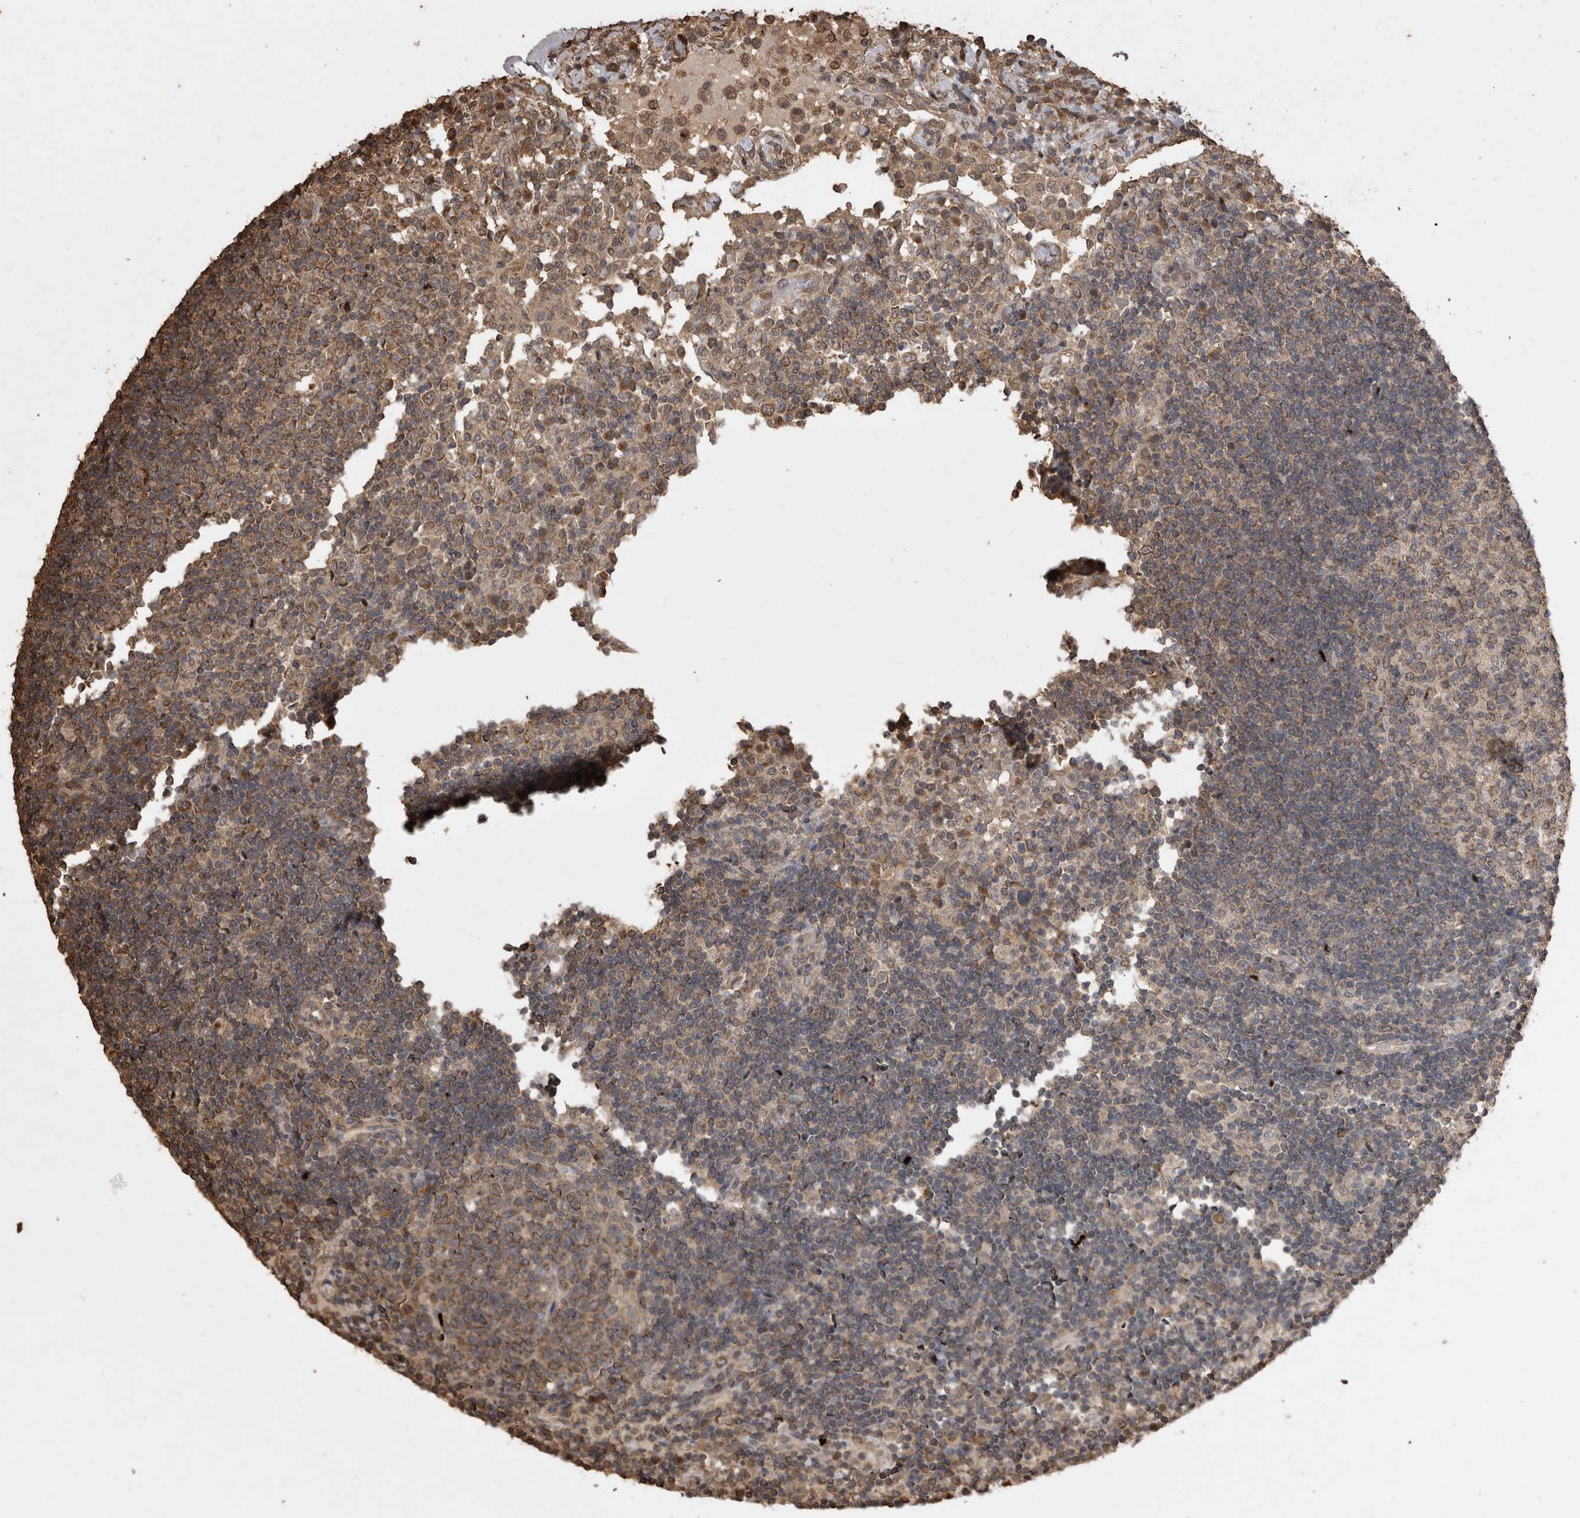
{"staining": {"intensity": "moderate", "quantity": "25%-75%", "location": "cytoplasmic/membranous"}, "tissue": "lymph node", "cell_type": "Germinal center cells", "image_type": "normal", "snomed": [{"axis": "morphology", "description": "Normal tissue, NOS"}, {"axis": "topography", "description": "Lymph node"}], "caption": "Immunohistochemistry (DAB) staining of normal lymph node reveals moderate cytoplasmic/membranous protein staining in approximately 25%-75% of germinal center cells.", "gene": "SOCS5", "patient": {"sex": "female", "age": 53}}